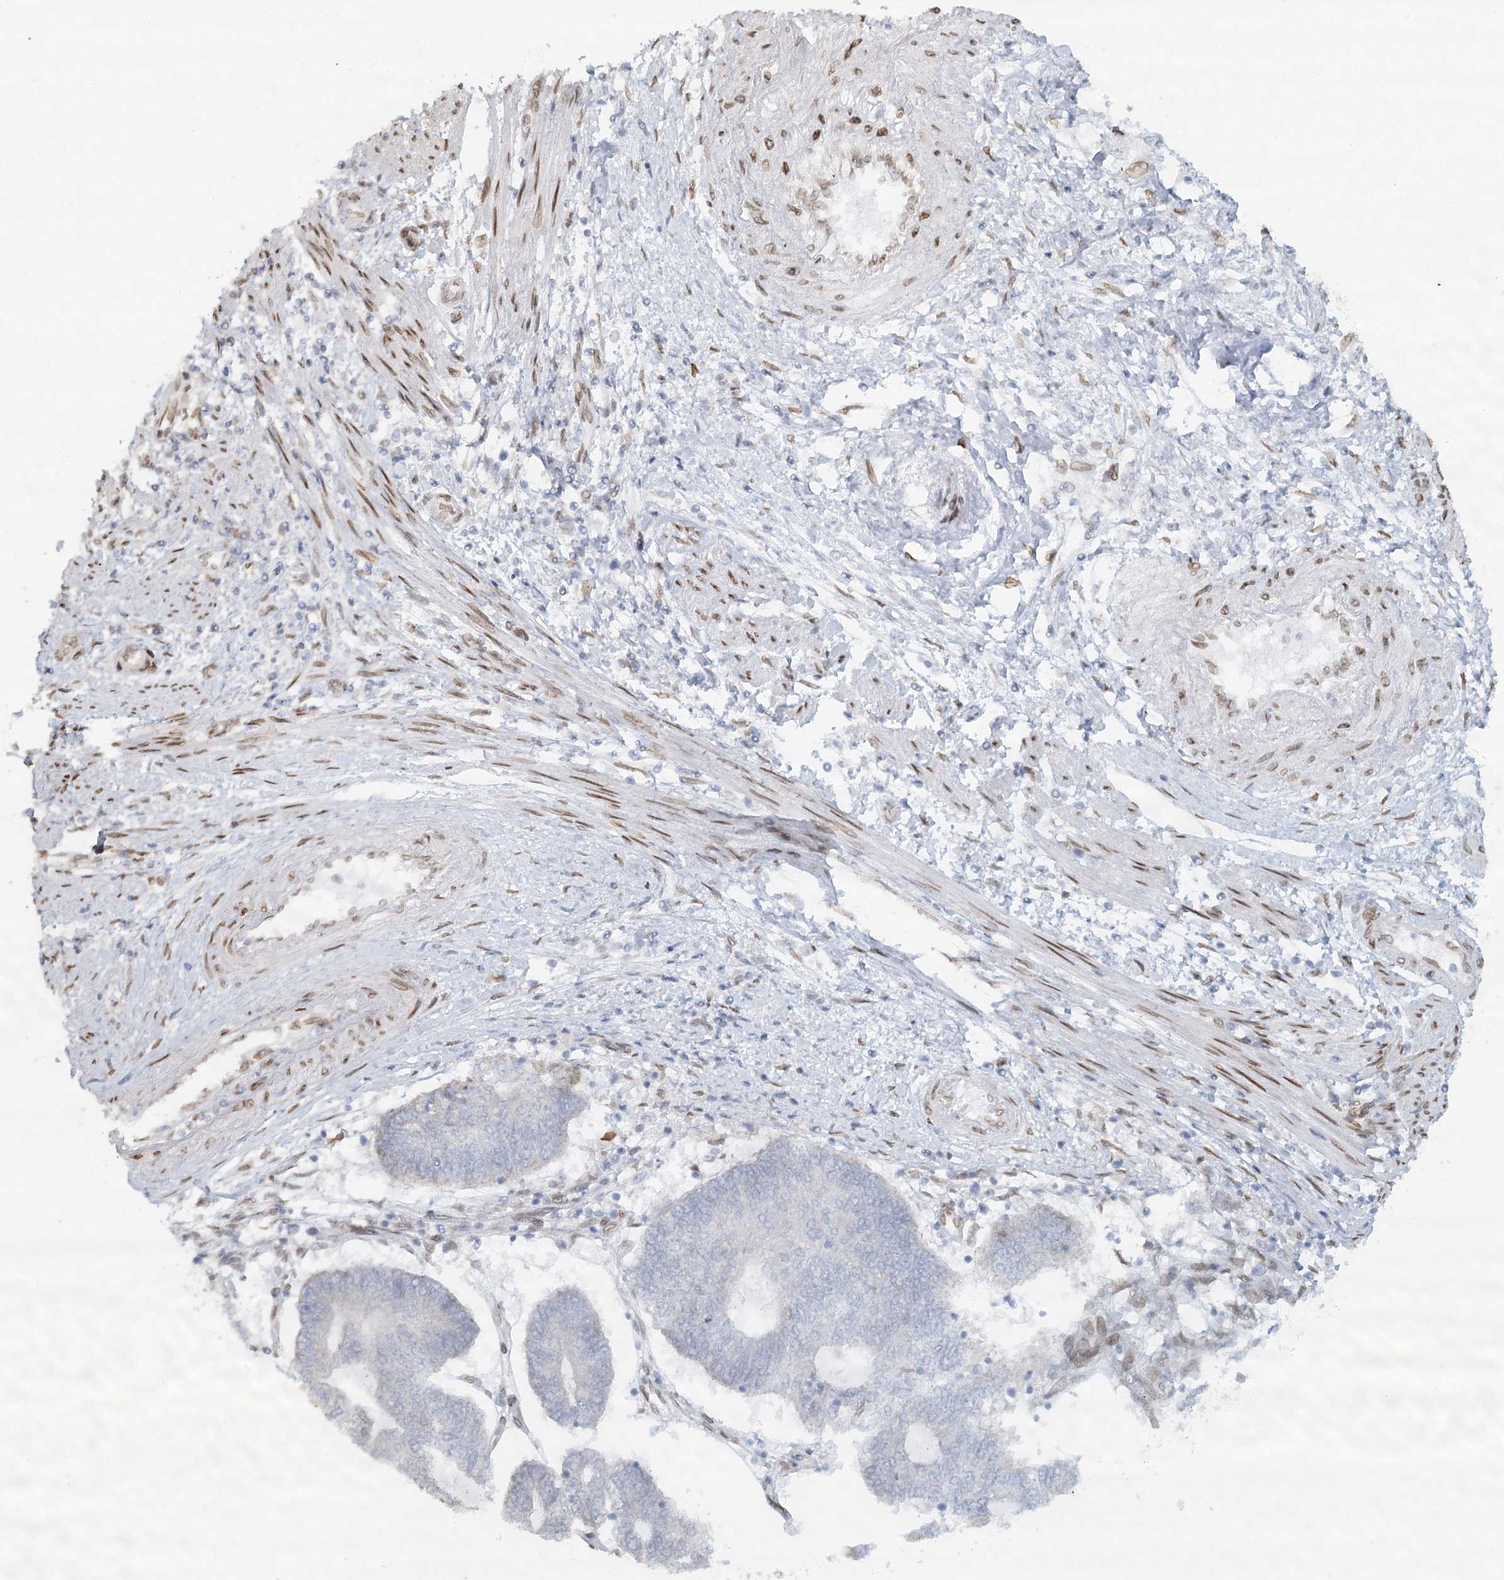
{"staining": {"intensity": "weak", "quantity": "<25%", "location": "nuclear"}, "tissue": "endometrial cancer", "cell_type": "Tumor cells", "image_type": "cancer", "snomed": [{"axis": "morphology", "description": "Adenocarcinoma, NOS"}, {"axis": "topography", "description": "Uterus"}, {"axis": "topography", "description": "Endometrium"}], "caption": "Tumor cells are negative for protein expression in human endometrial cancer (adenocarcinoma).", "gene": "VWA5A", "patient": {"sex": "female", "age": 70}}